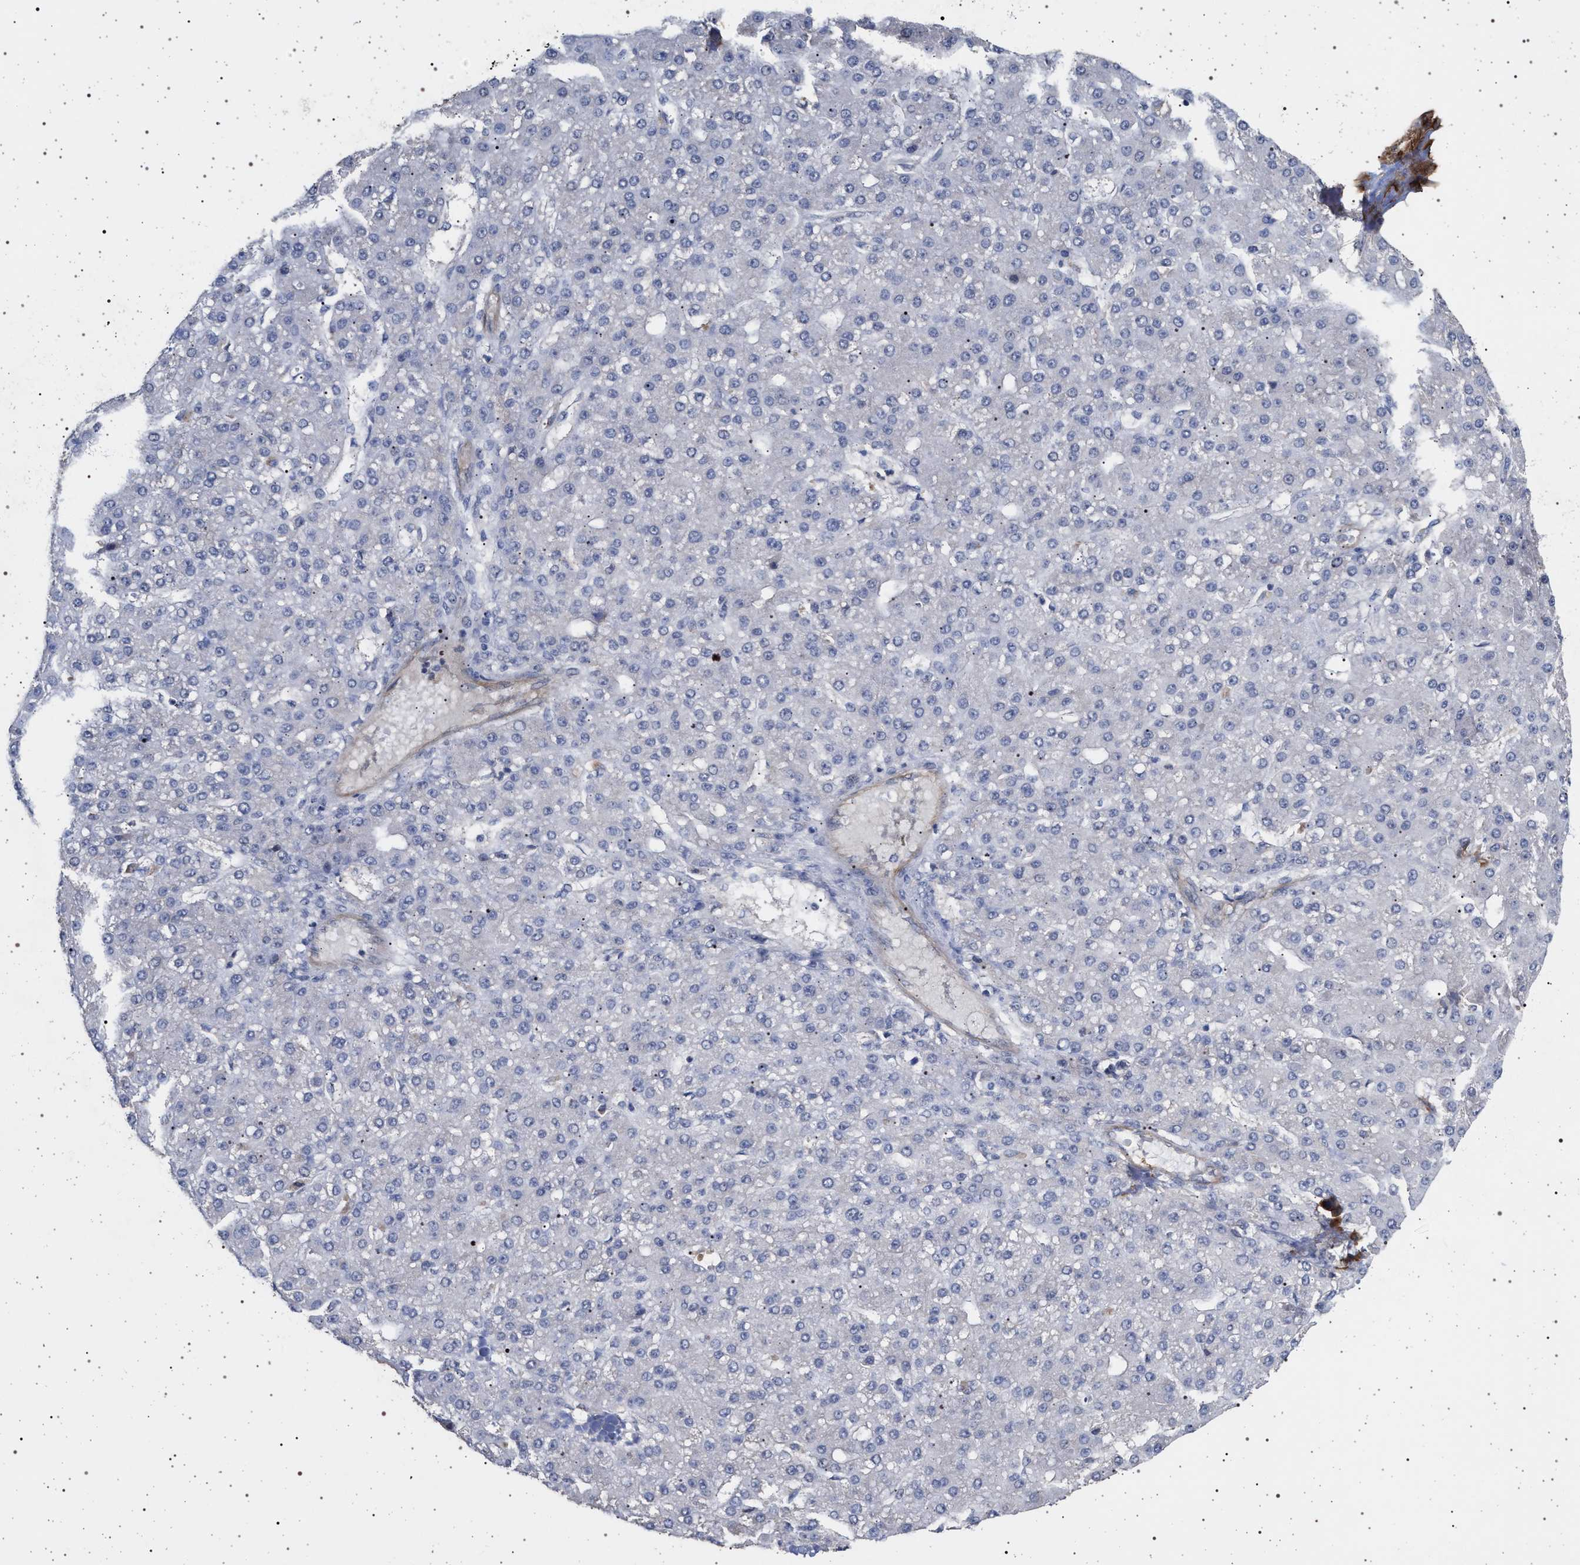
{"staining": {"intensity": "negative", "quantity": "none", "location": "none"}, "tissue": "liver cancer", "cell_type": "Tumor cells", "image_type": "cancer", "snomed": [{"axis": "morphology", "description": "Carcinoma, Hepatocellular, NOS"}, {"axis": "topography", "description": "Liver"}], "caption": "IHC image of human liver hepatocellular carcinoma stained for a protein (brown), which reveals no positivity in tumor cells.", "gene": "IFT20", "patient": {"sex": "male", "age": 67}}